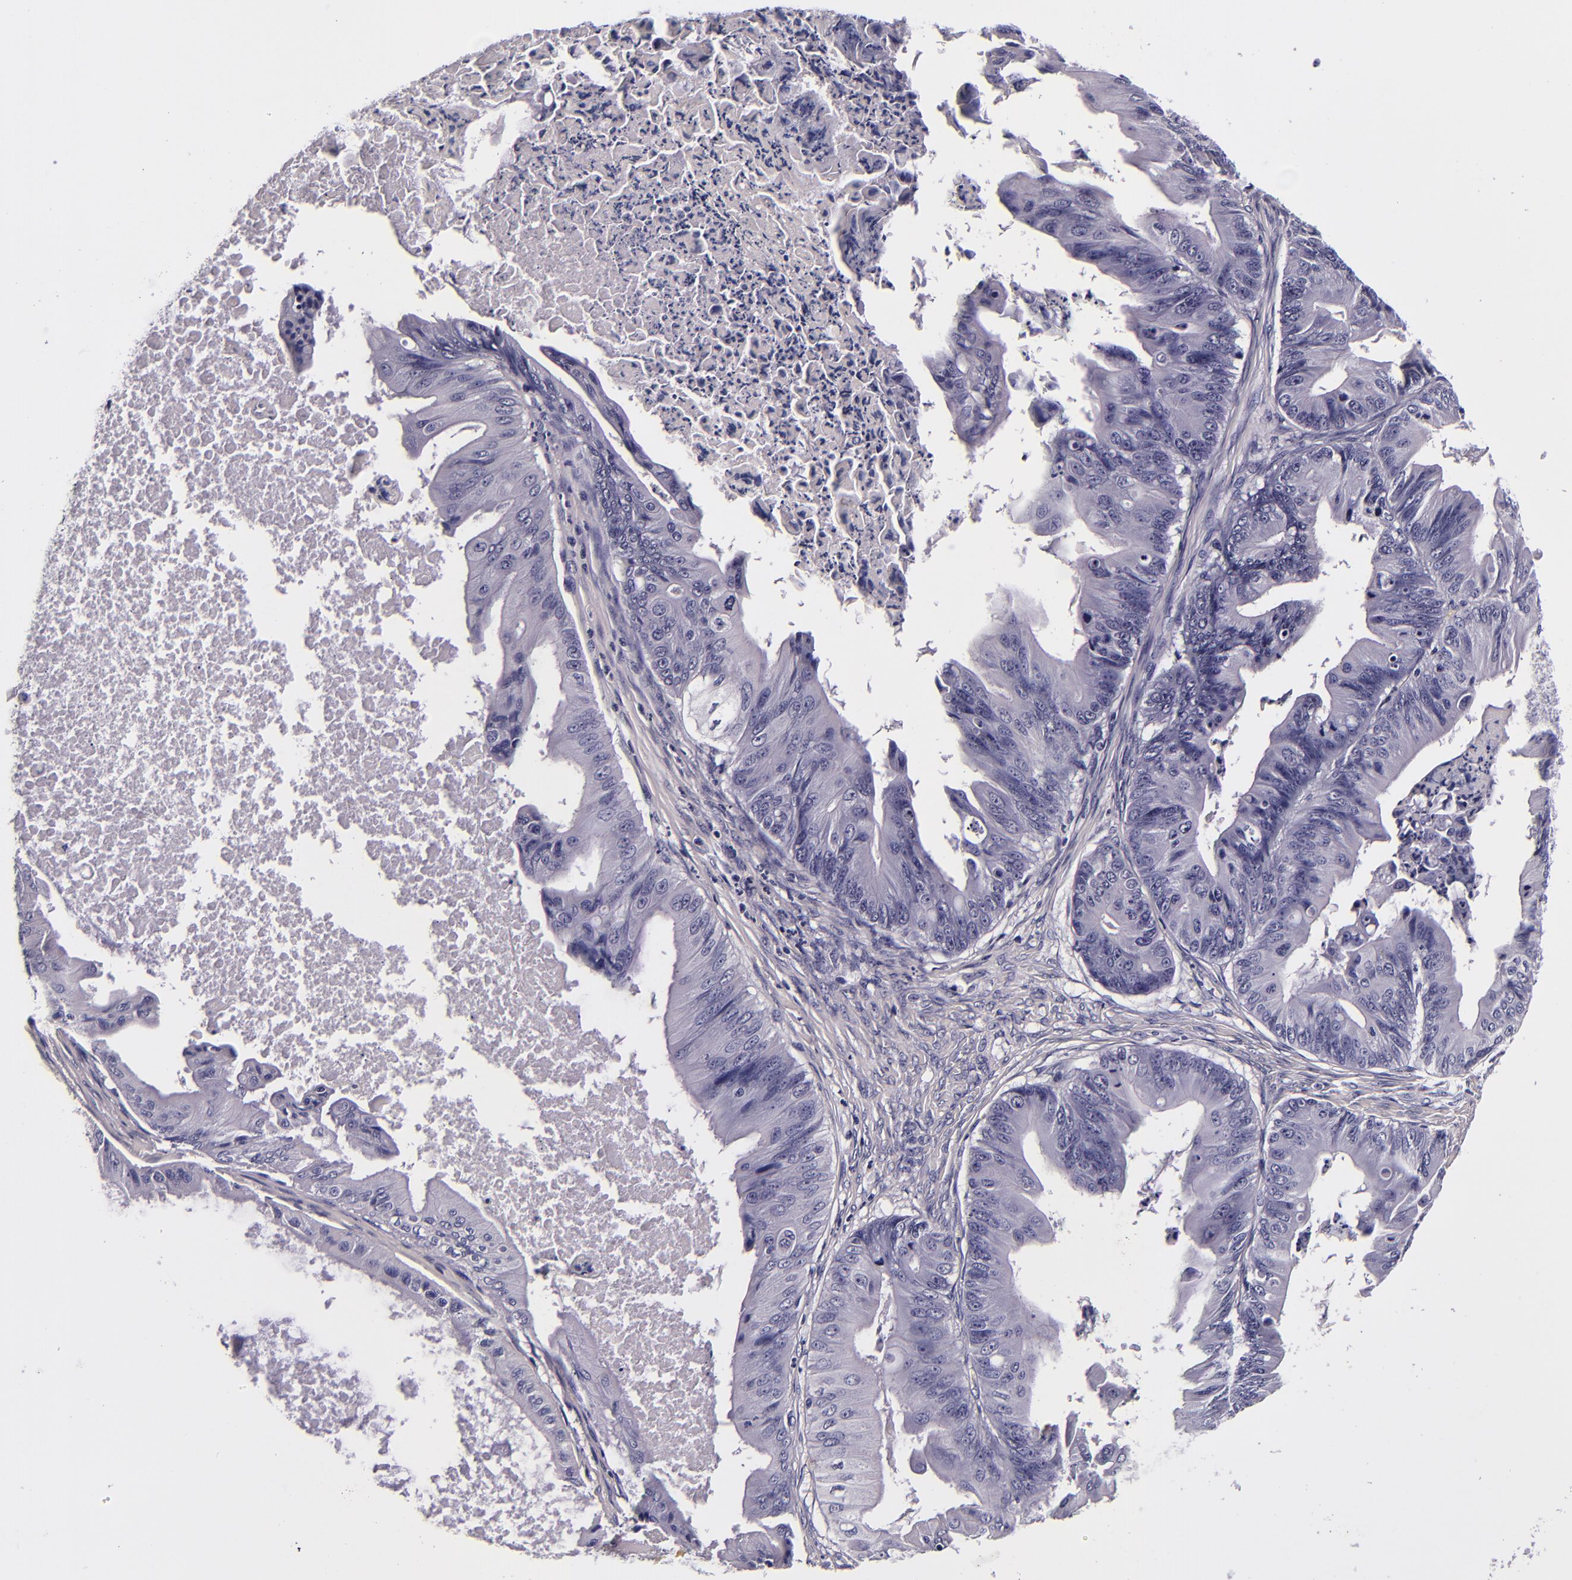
{"staining": {"intensity": "negative", "quantity": "none", "location": "none"}, "tissue": "ovarian cancer", "cell_type": "Tumor cells", "image_type": "cancer", "snomed": [{"axis": "morphology", "description": "Cystadenocarcinoma, mucinous, NOS"}, {"axis": "topography", "description": "Ovary"}], "caption": "The micrograph reveals no staining of tumor cells in mucinous cystadenocarcinoma (ovarian).", "gene": "FBN1", "patient": {"sex": "female", "age": 37}}